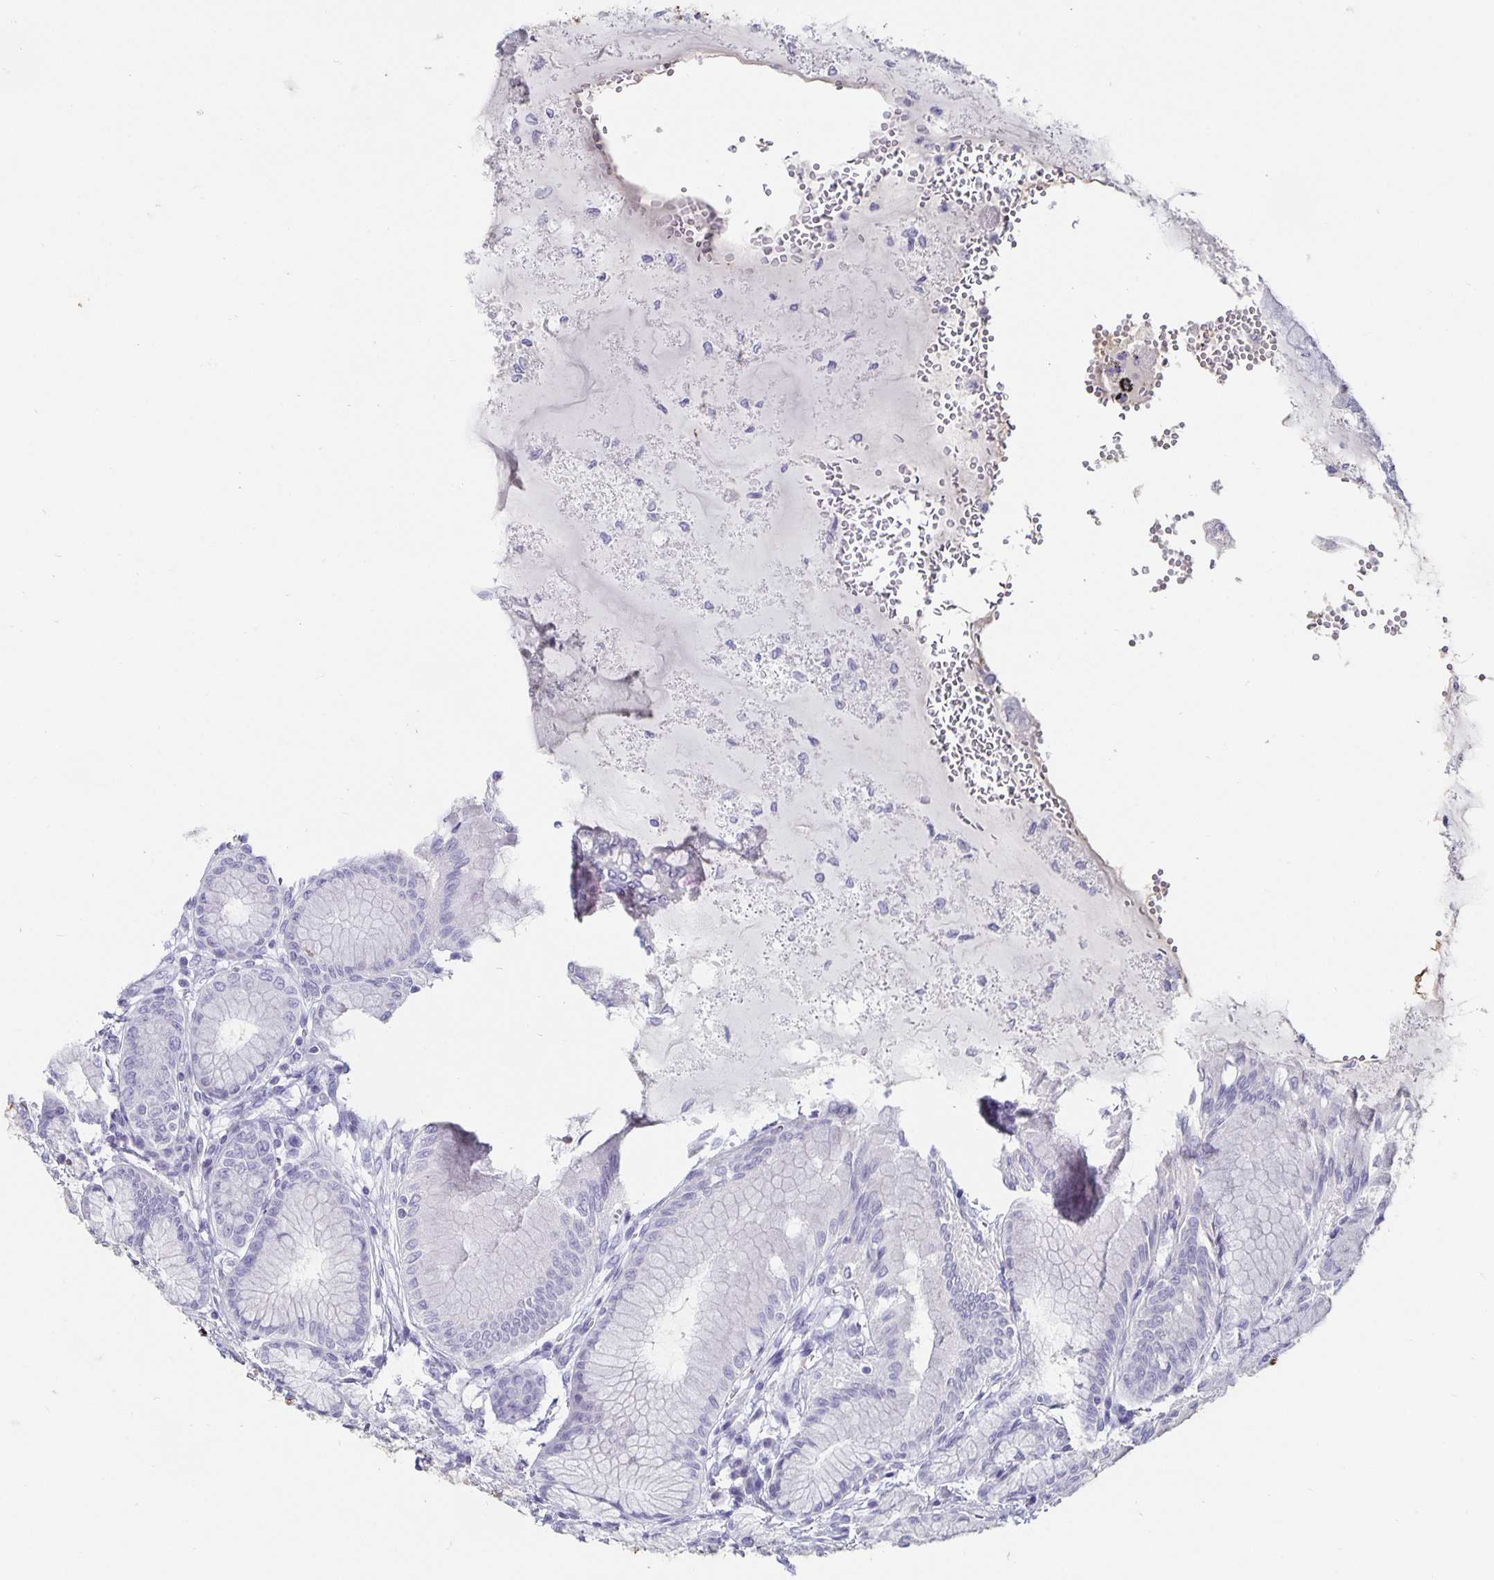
{"staining": {"intensity": "strong", "quantity": "<25%", "location": "cytoplasmic/membranous"}, "tissue": "stomach", "cell_type": "Glandular cells", "image_type": "normal", "snomed": [{"axis": "morphology", "description": "Normal tissue, NOS"}, {"axis": "topography", "description": "Stomach"}, {"axis": "topography", "description": "Stomach, lower"}], "caption": "IHC of benign human stomach exhibits medium levels of strong cytoplasmic/membranous positivity in approximately <25% of glandular cells.", "gene": "CHGA", "patient": {"sex": "male", "age": 76}}